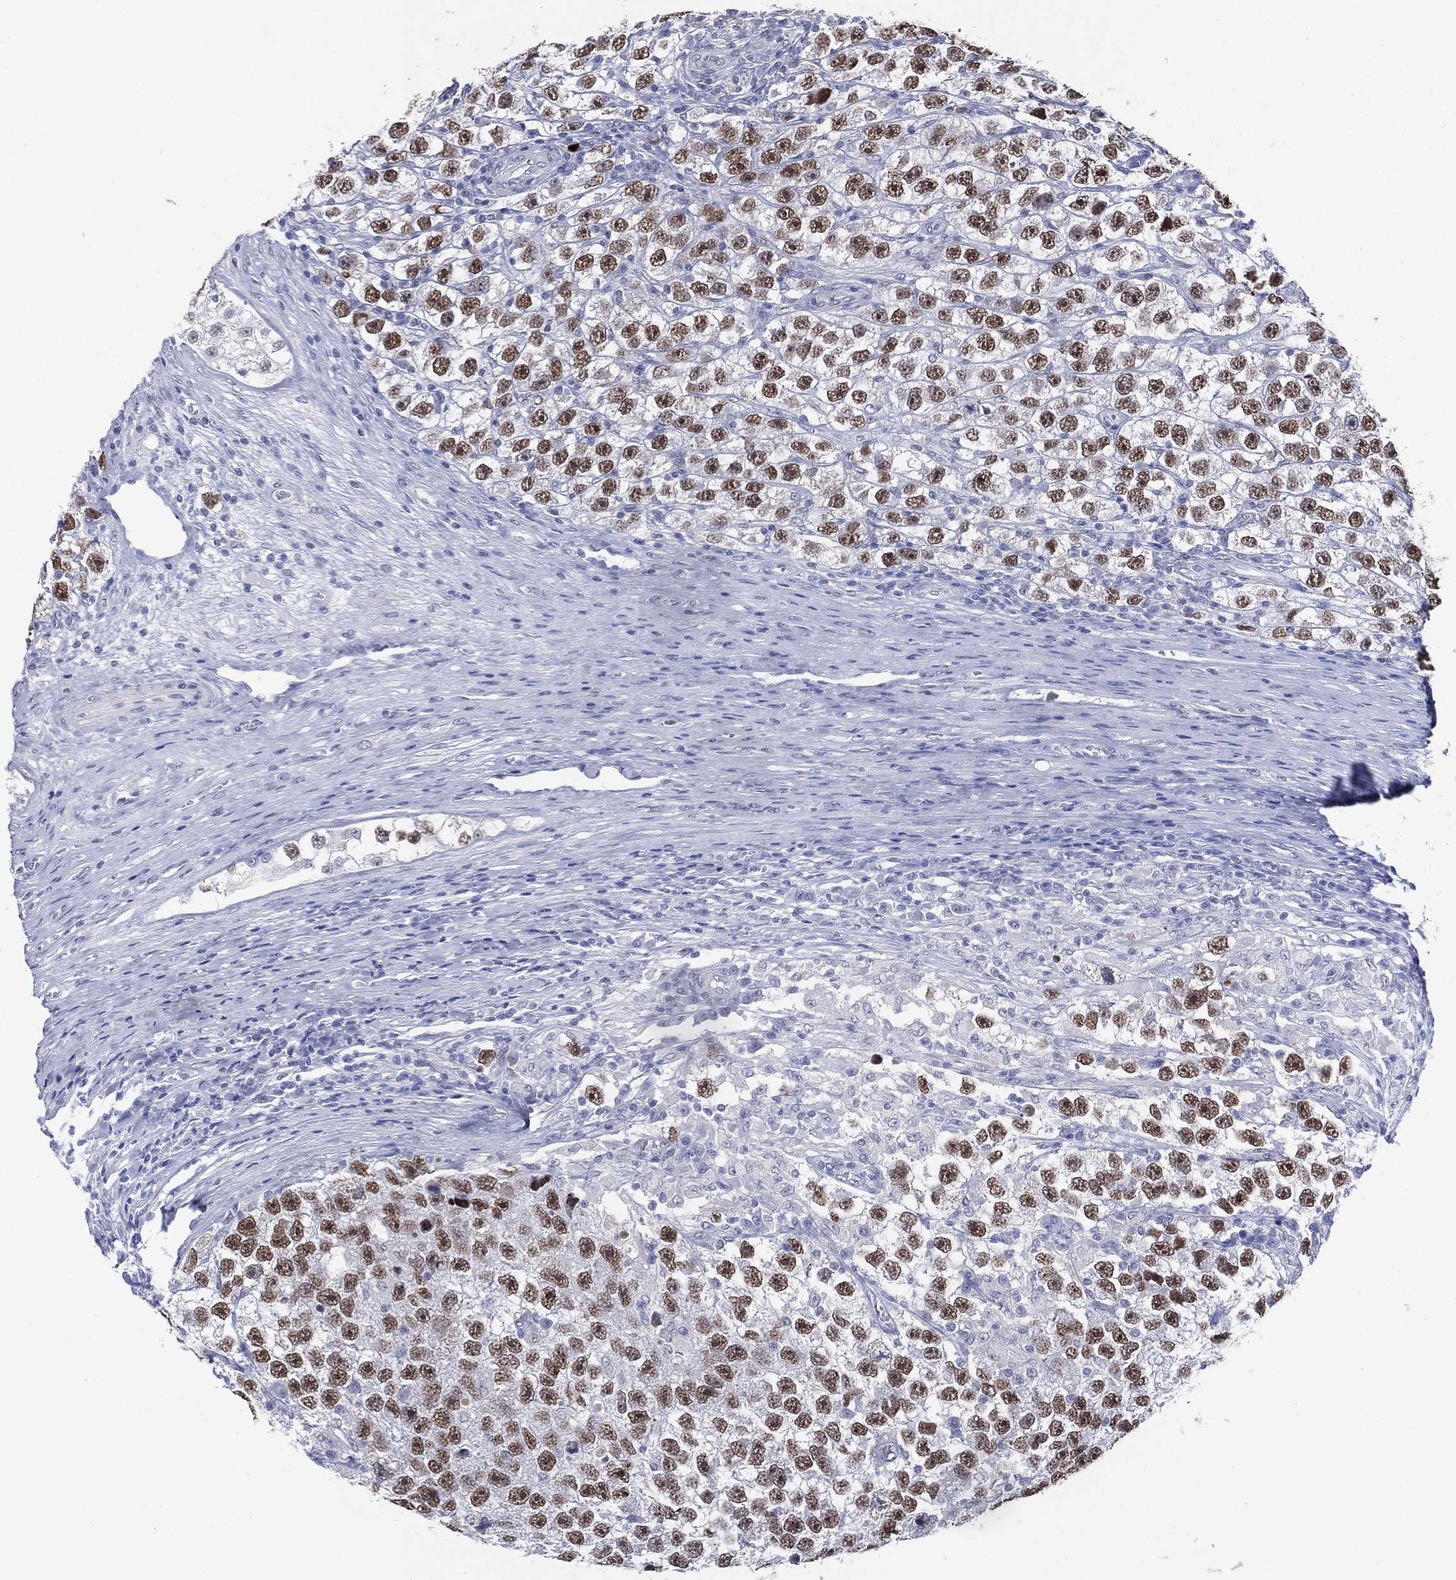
{"staining": {"intensity": "moderate", "quantity": "<25%", "location": "nuclear"}, "tissue": "testis cancer", "cell_type": "Tumor cells", "image_type": "cancer", "snomed": [{"axis": "morphology", "description": "Seminoma, NOS"}, {"axis": "topography", "description": "Testis"}], "caption": "Tumor cells display low levels of moderate nuclear expression in approximately <25% of cells in human testis cancer (seminoma).", "gene": "CFAP58", "patient": {"sex": "male", "age": 26}}